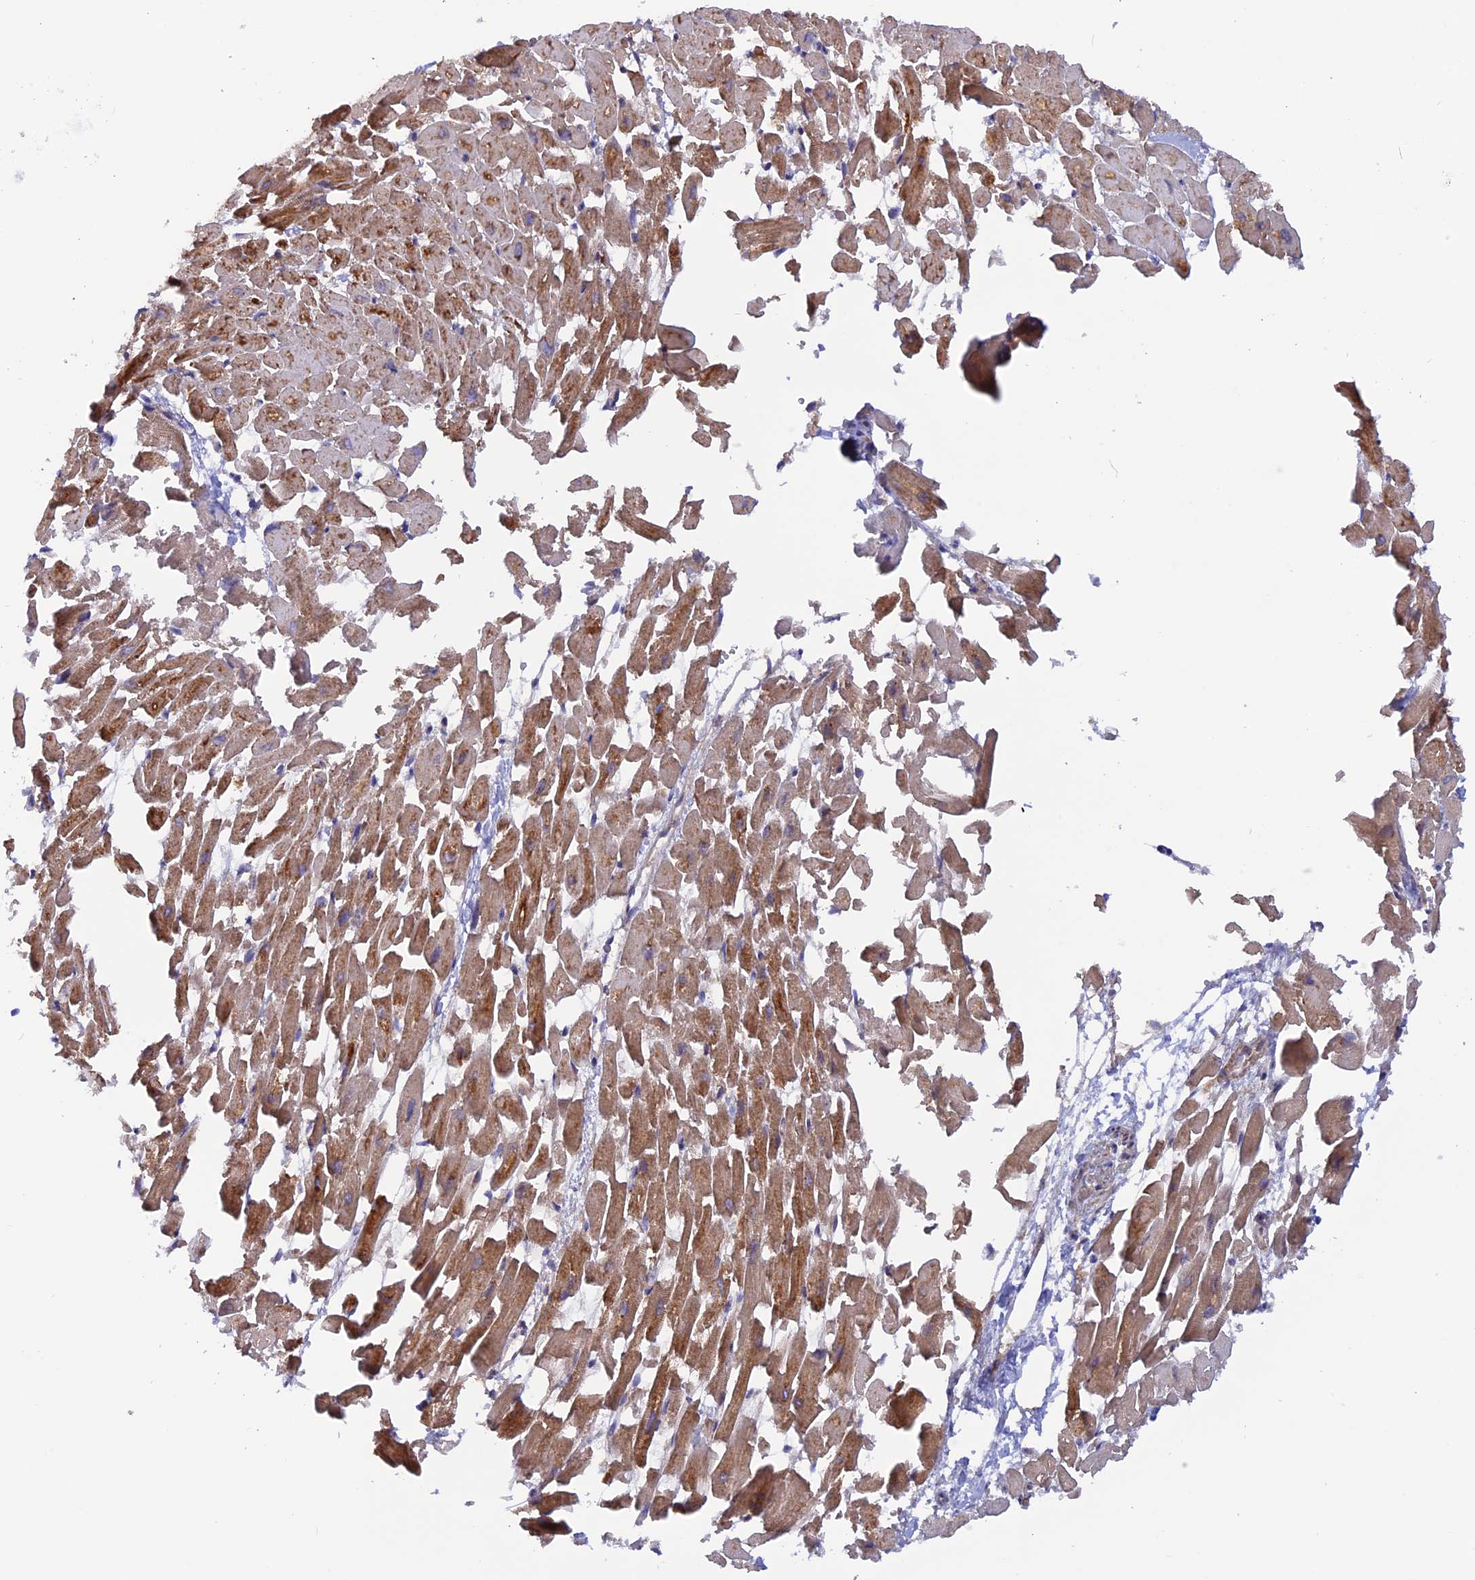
{"staining": {"intensity": "strong", "quantity": ">75%", "location": "cytoplasmic/membranous"}, "tissue": "heart muscle", "cell_type": "Cardiomyocytes", "image_type": "normal", "snomed": [{"axis": "morphology", "description": "Normal tissue, NOS"}, {"axis": "topography", "description": "Heart"}], "caption": "High-magnification brightfield microscopy of benign heart muscle stained with DAB (brown) and counterstained with hematoxylin (blue). cardiomyocytes exhibit strong cytoplasmic/membranous staining is identified in about>75% of cells.", "gene": "GCDH", "patient": {"sex": "female", "age": 64}}